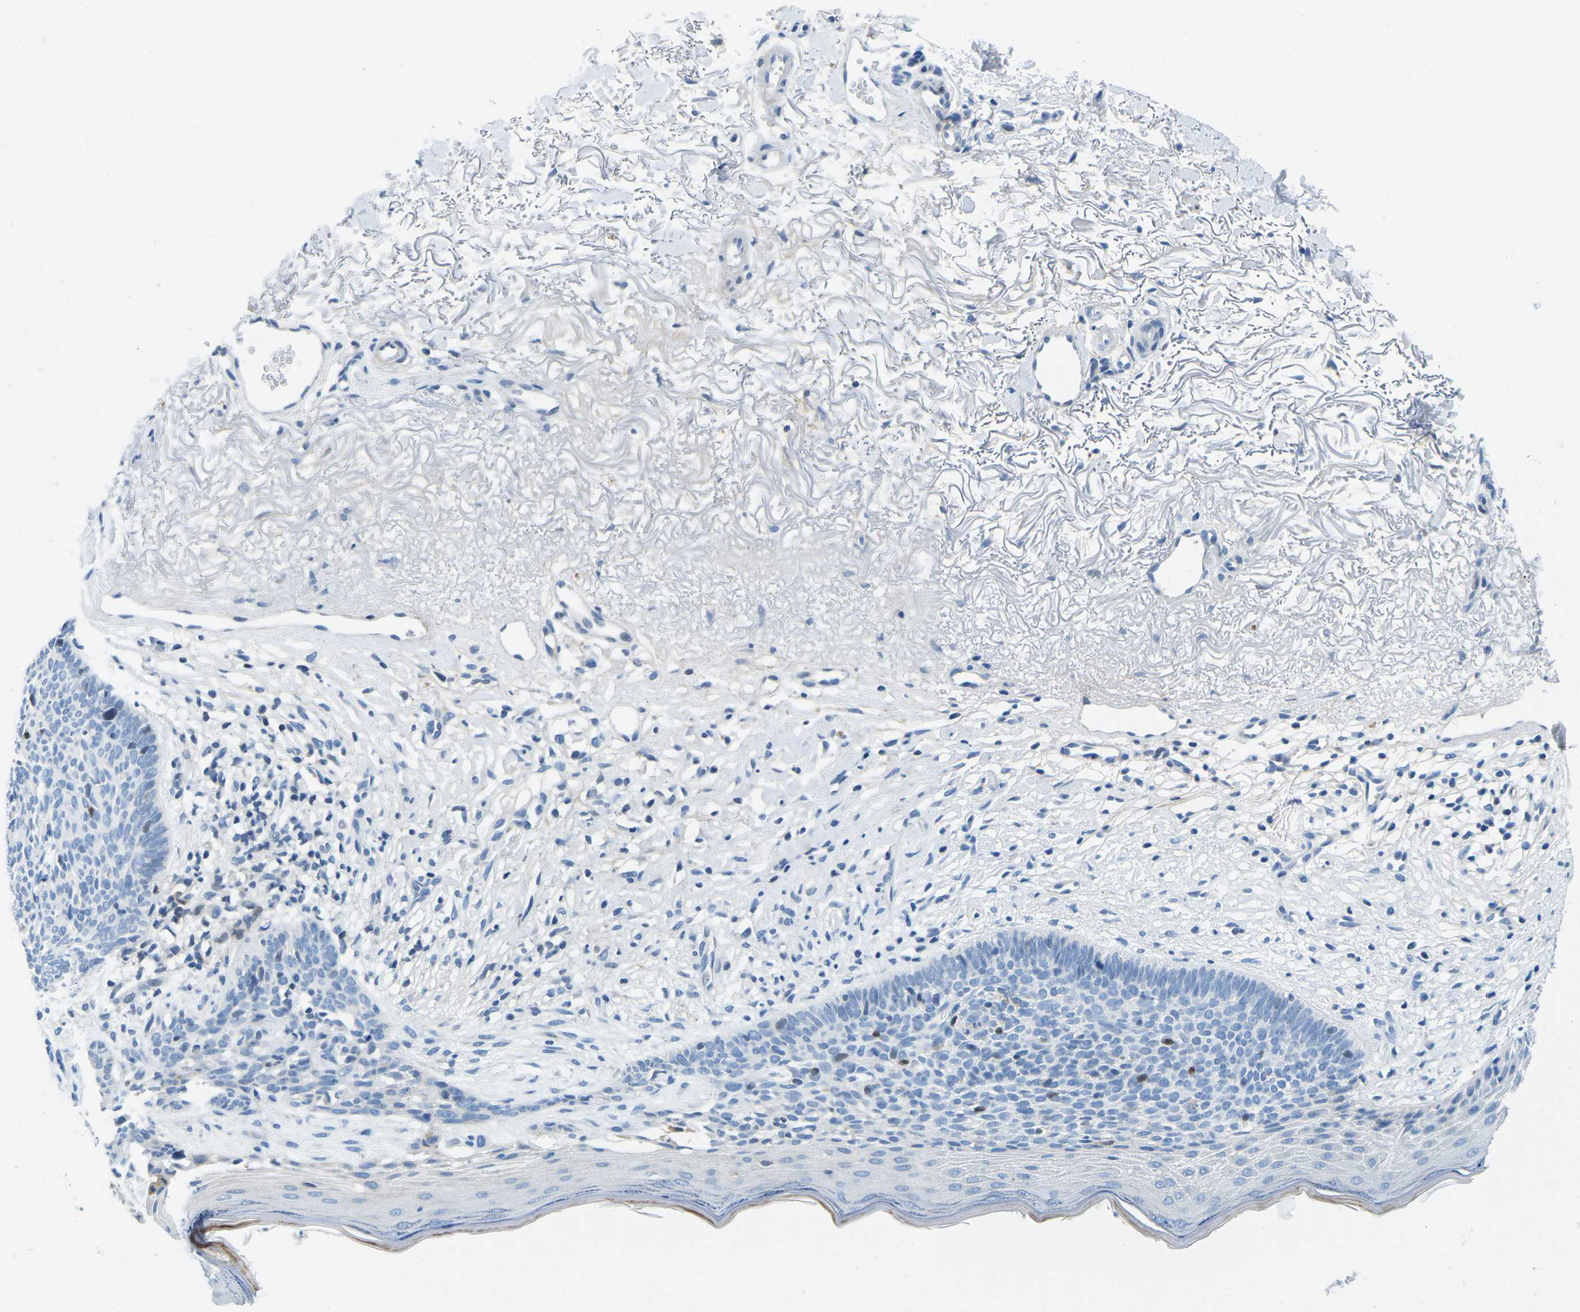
{"staining": {"intensity": "negative", "quantity": "none", "location": "none"}, "tissue": "skin cancer", "cell_type": "Tumor cells", "image_type": "cancer", "snomed": [{"axis": "morphology", "description": "Normal tissue, NOS"}, {"axis": "morphology", "description": "Basal cell carcinoma"}, {"axis": "topography", "description": "Skin"}], "caption": "The IHC image has no significant positivity in tumor cells of skin cancer (basal cell carcinoma) tissue. (DAB (3,3'-diaminobenzidine) immunohistochemistry (IHC) visualized using brightfield microscopy, high magnification).", "gene": "CFB", "patient": {"sex": "female", "age": 70}}